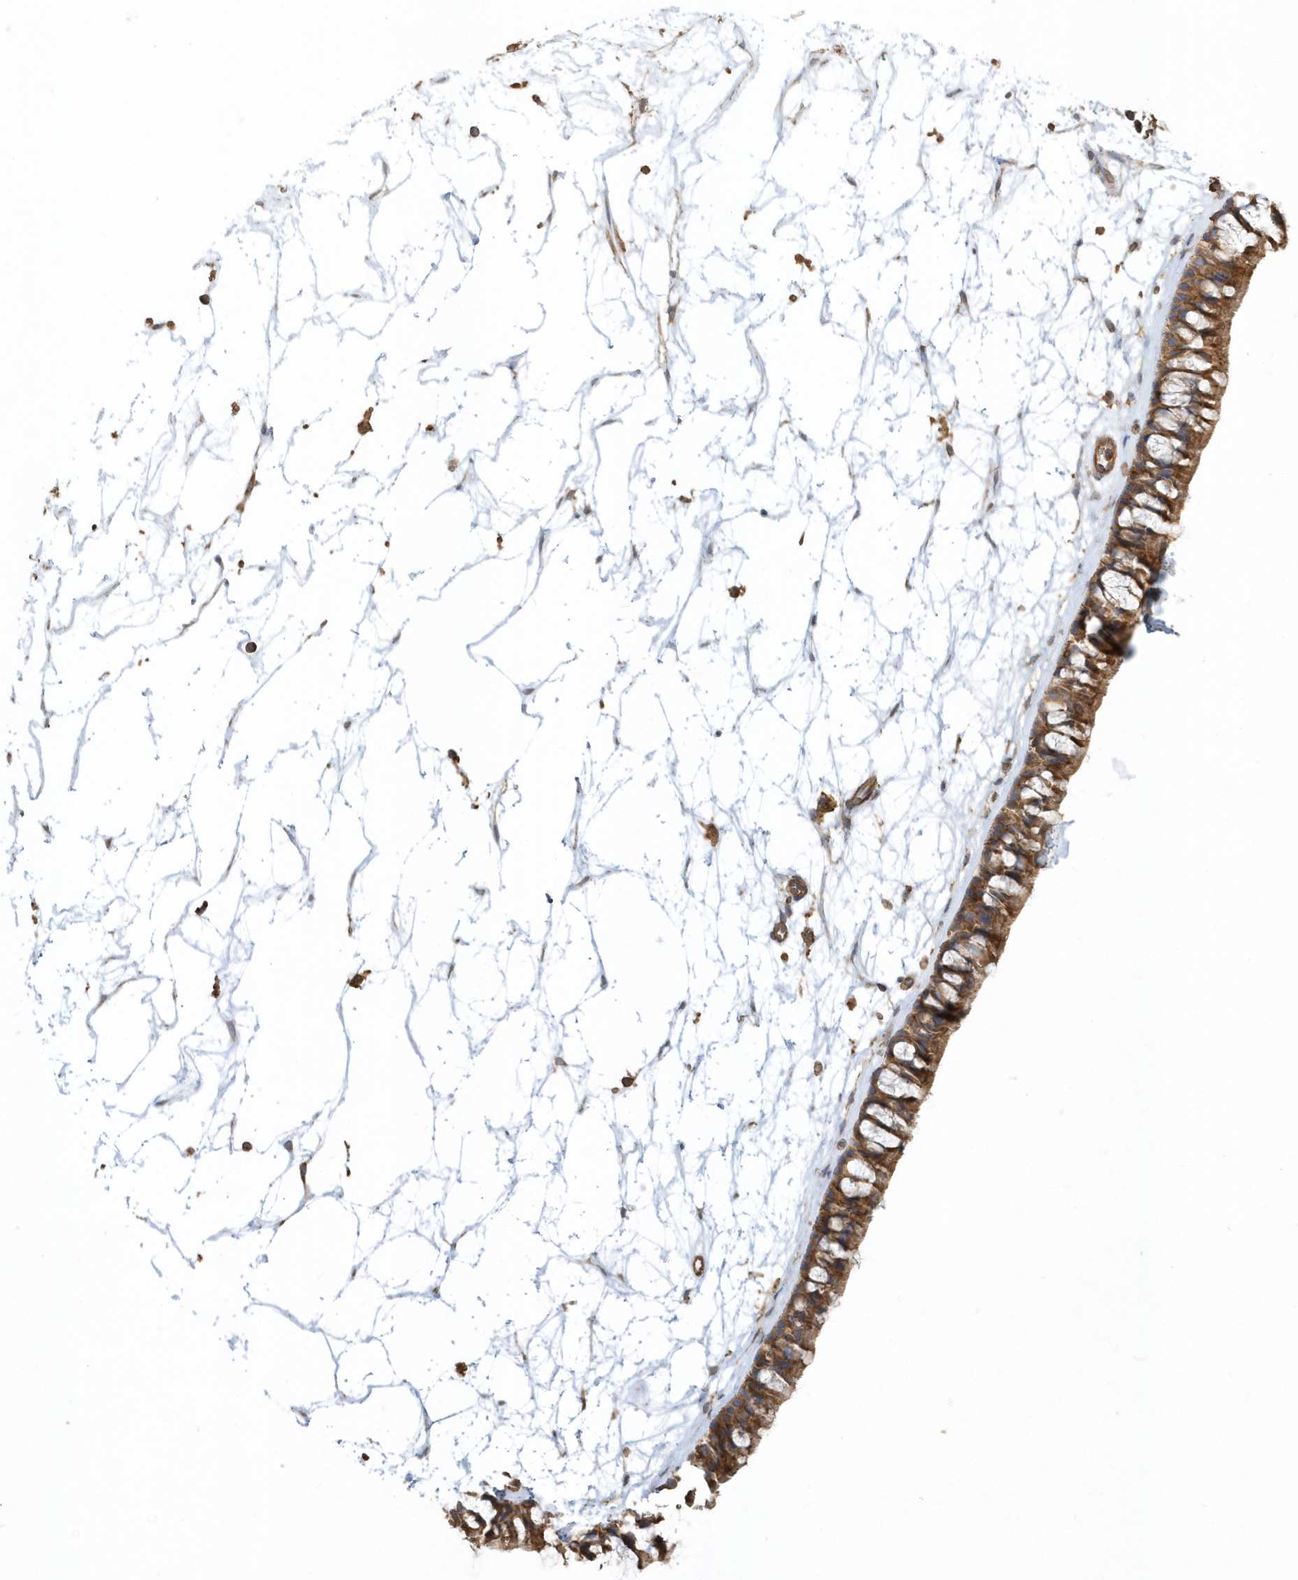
{"staining": {"intensity": "moderate", "quantity": ">75%", "location": "cytoplasmic/membranous"}, "tissue": "nasopharynx", "cell_type": "Respiratory epithelial cells", "image_type": "normal", "snomed": [{"axis": "morphology", "description": "Normal tissue, NOS"}, {"axis": "topography", "description": "Nasopharynx"}], "caption": "Protein expression analysis of benign human nasopharynx reveals moderate cytoplasmic/membranous positivity in approximately >75% of respiratory epithelial cells. (brown staining indicates protein expression, while blue staining denotes nuclei).", "gene": "TRAIP", "patient": {"sex": "male", "age": 64}}